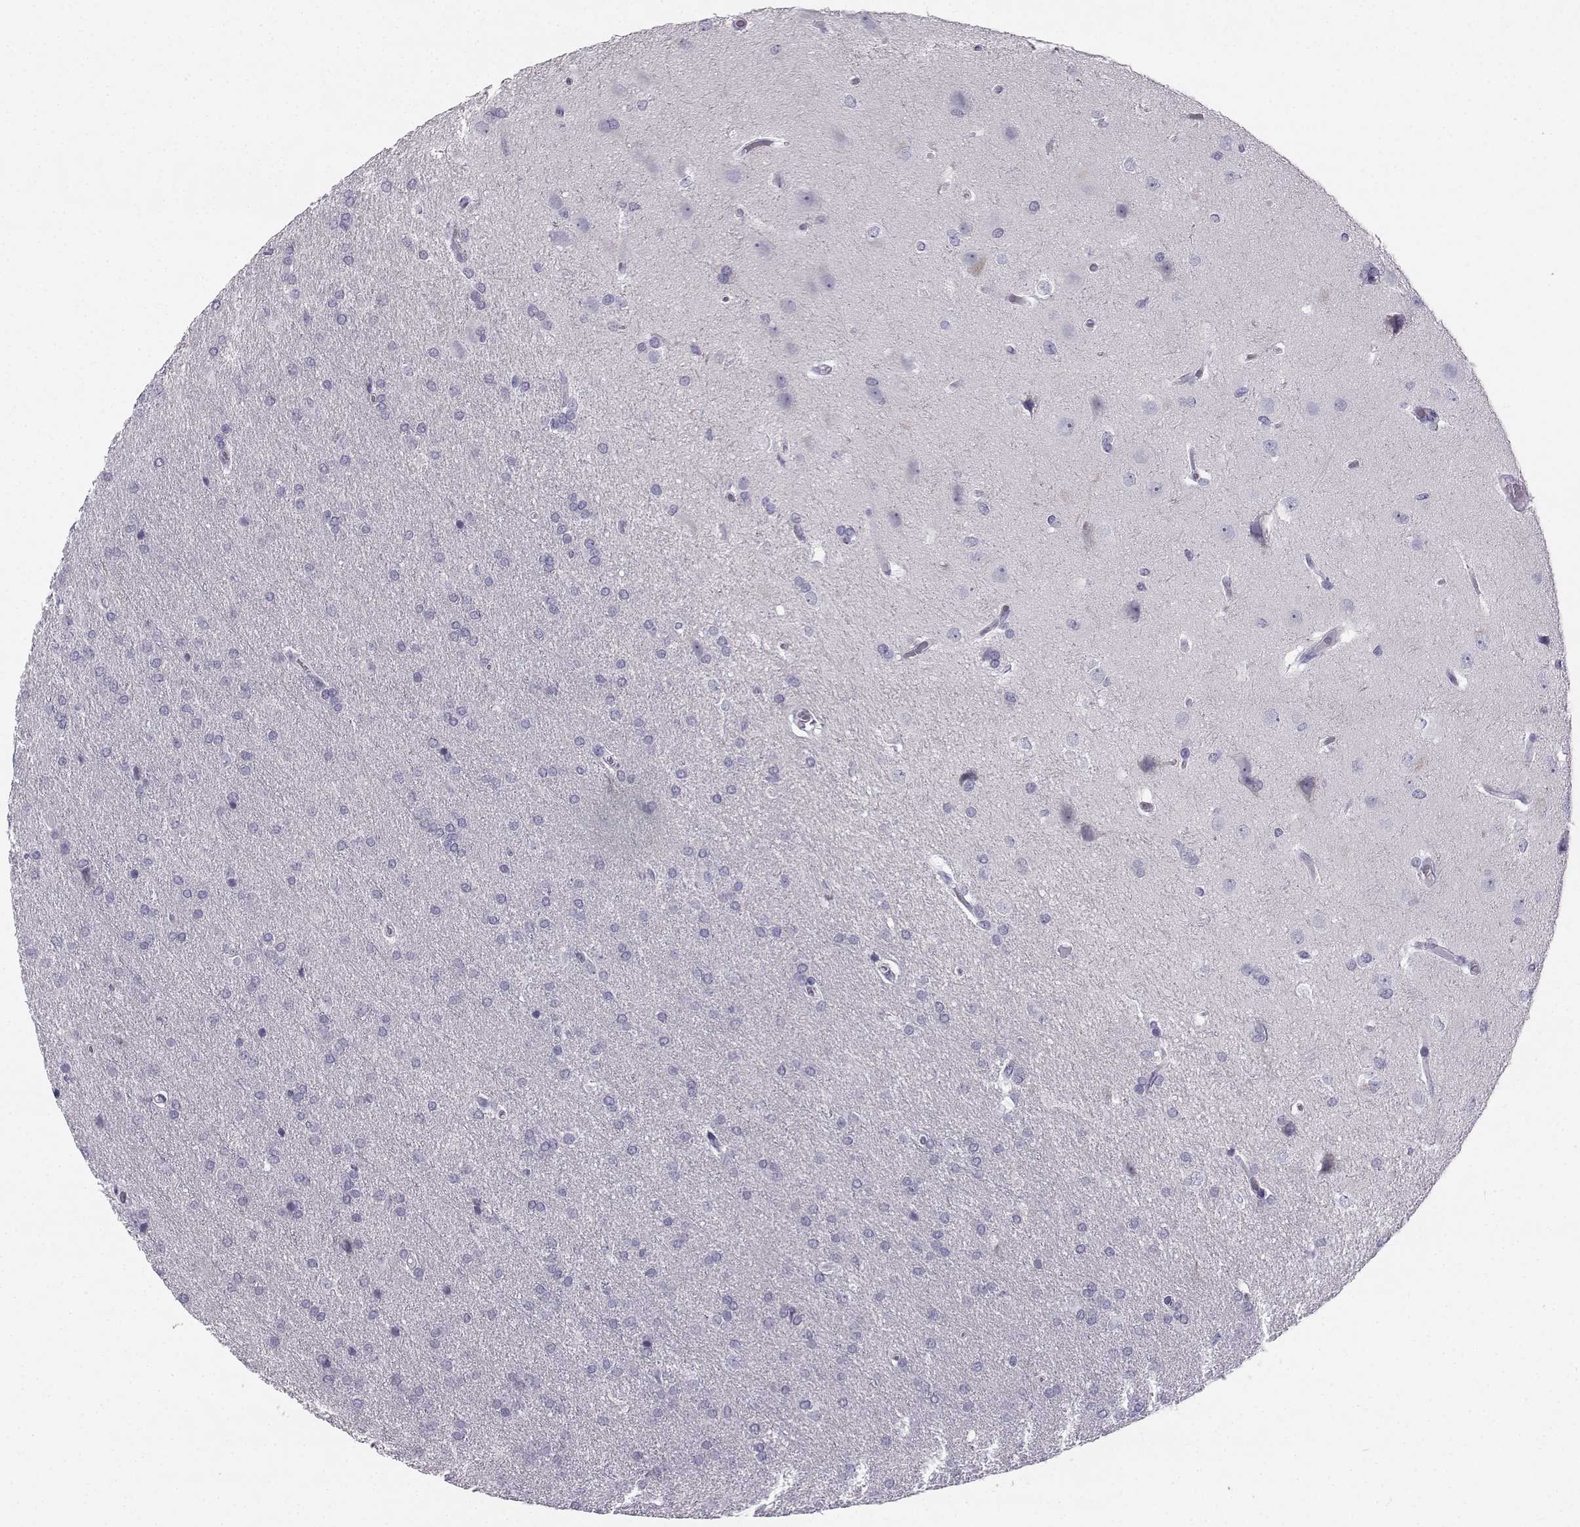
{"staining": {"intensity": "negative", "quantity": "none", "location": "none"}, "tissue": "glioma", "cell_type": "Tumor cells", "image_type": "cancer", "snomed": [{"axis": "morphology", "description": "Glioma, malignant, Low grade"}, {"axis": "topography", "description": "Brain"}], "caption": "Tumor cells are negative for brown protein staining in glioma. (DAB IHC with hematoxylin counter stain).", "gene": "SYCE1", "patient": {"sex": "female", "age": 32}}